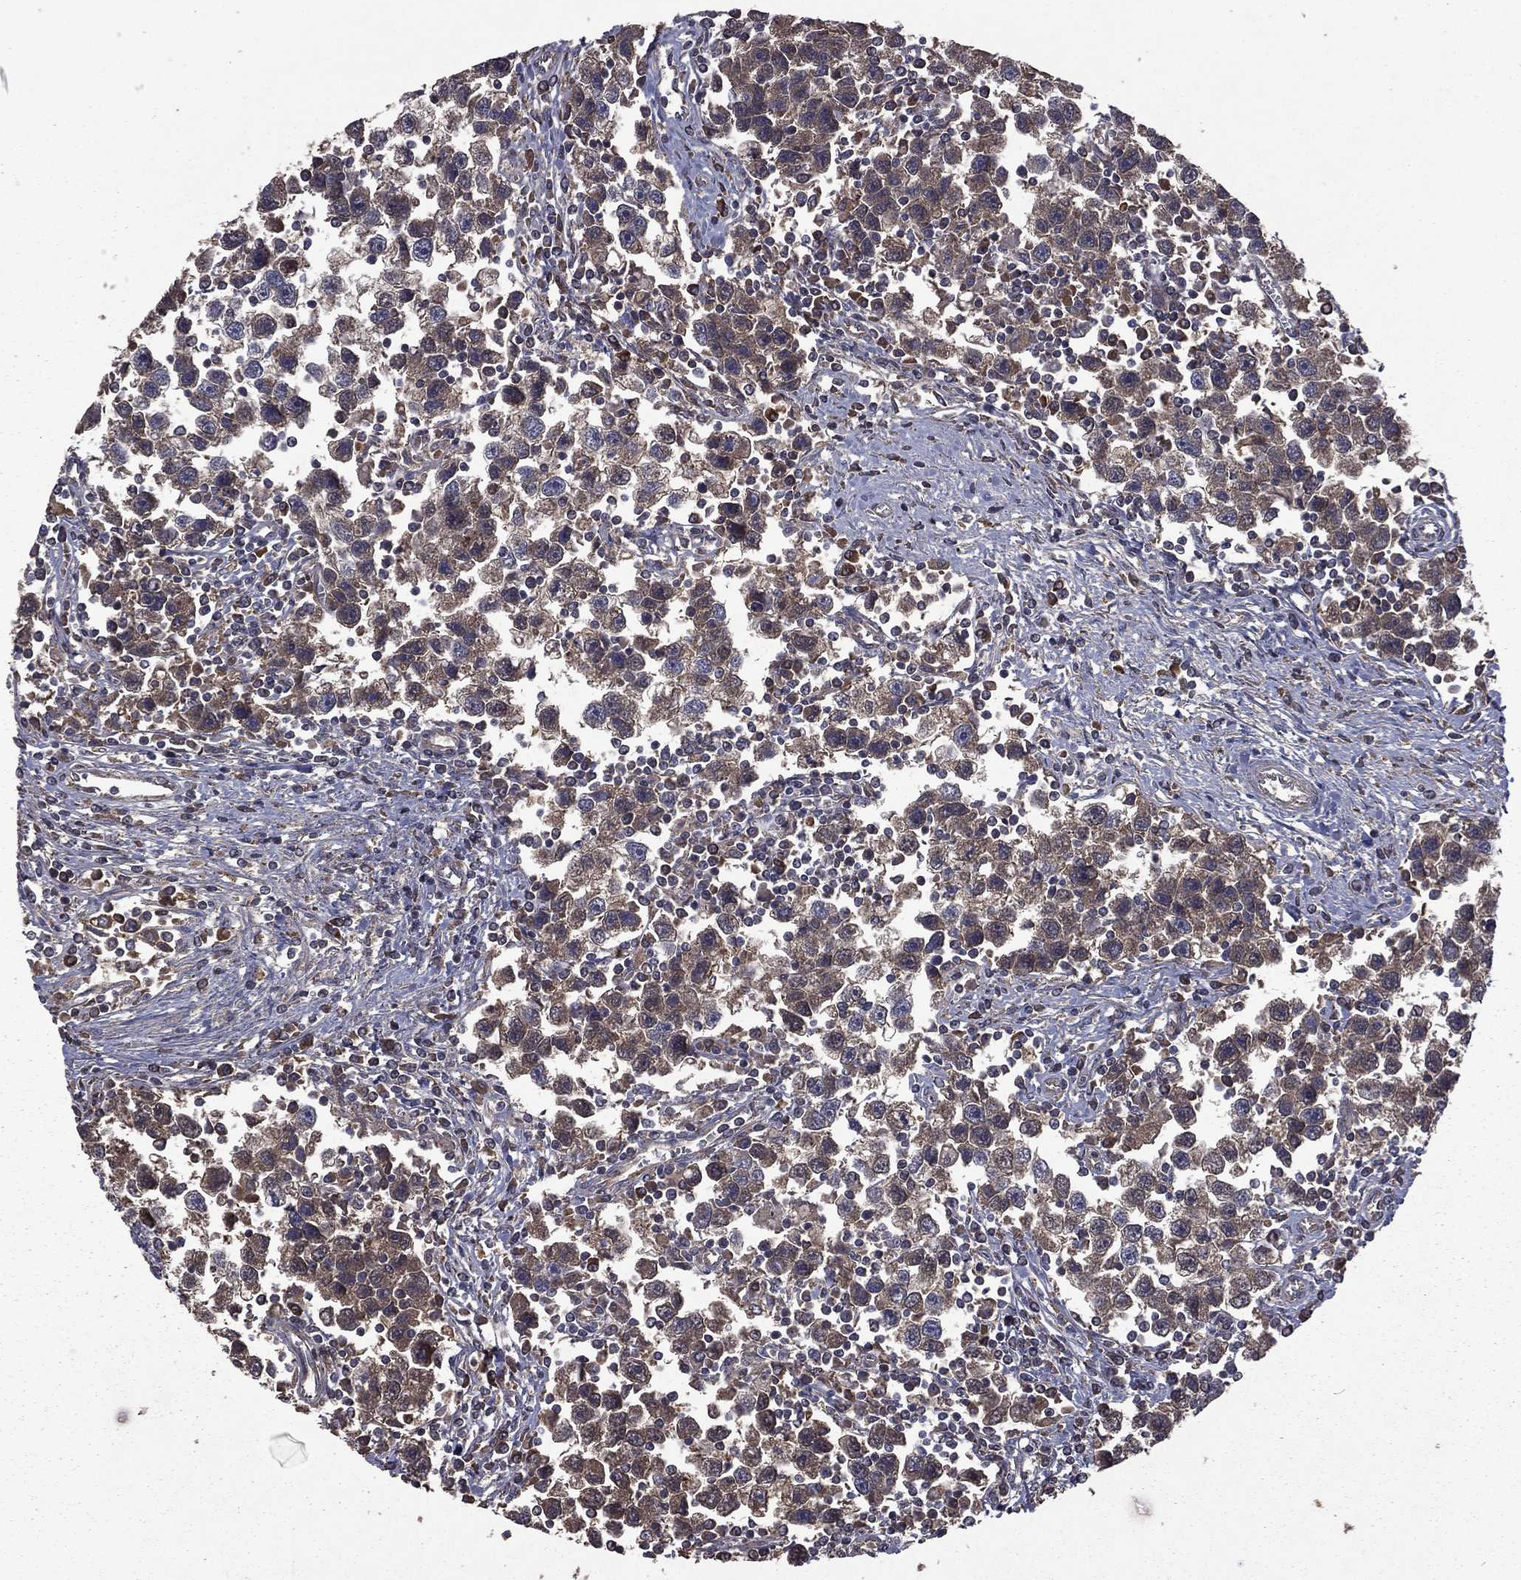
{"staining": {"intensity": "negative", "quantity": "none", "location": "none"}, "tissue": "testis cancer", "cell_type": "Tumor cells", "image_type": "cancer", "snomed": [{"axis": "morphology", "description": "Seminoma, NOS"}, {"axis": "topography", "description": "Testis"}], "caption": "Histopathology image shows no protein staining in tumor cells of testis cancer tissue. (Brightfield microscopy of DAB (3,3'-diaminobenzidine) immunohistochemistry at high magnification).", "gene": "BIRC6", "patient": {"sex": "male", "age": 30}}